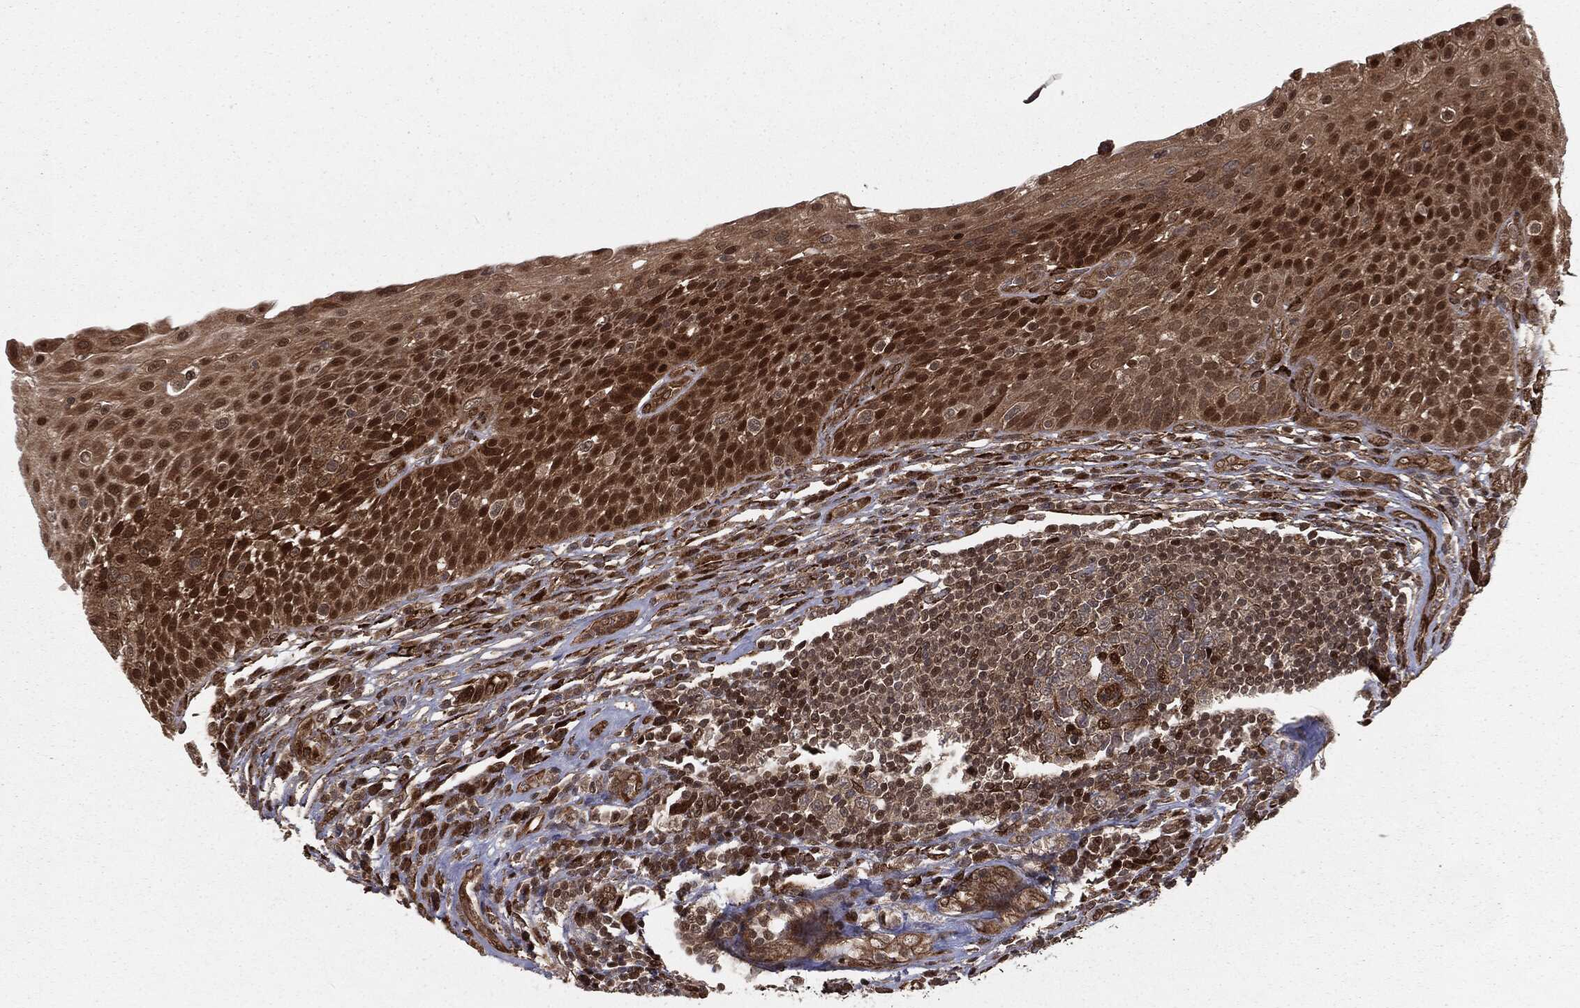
{"staining": {"intensity": "strong", "quantity": "25%-75%", "location": "cytoplasmic/membranous,nuclear"}, "tissue": "urothelial cancer", "cell_type": "Tumor cells", "image_type": "cancer", "snomed": [{"axis": "morphology", "description": "Urothelial carcinoma, High grade"}, {"axis": "topography", "description": "Urinary bladder"}], "caption": "This is a micrograph of IHC staining of high-grade urothelial carcinoma, which shows strong expression in the cytoplasmic/membranous and nuclear of tumor cells.", "gene": "RANBP9", "patient": {"sex": "female", "age": 70}}